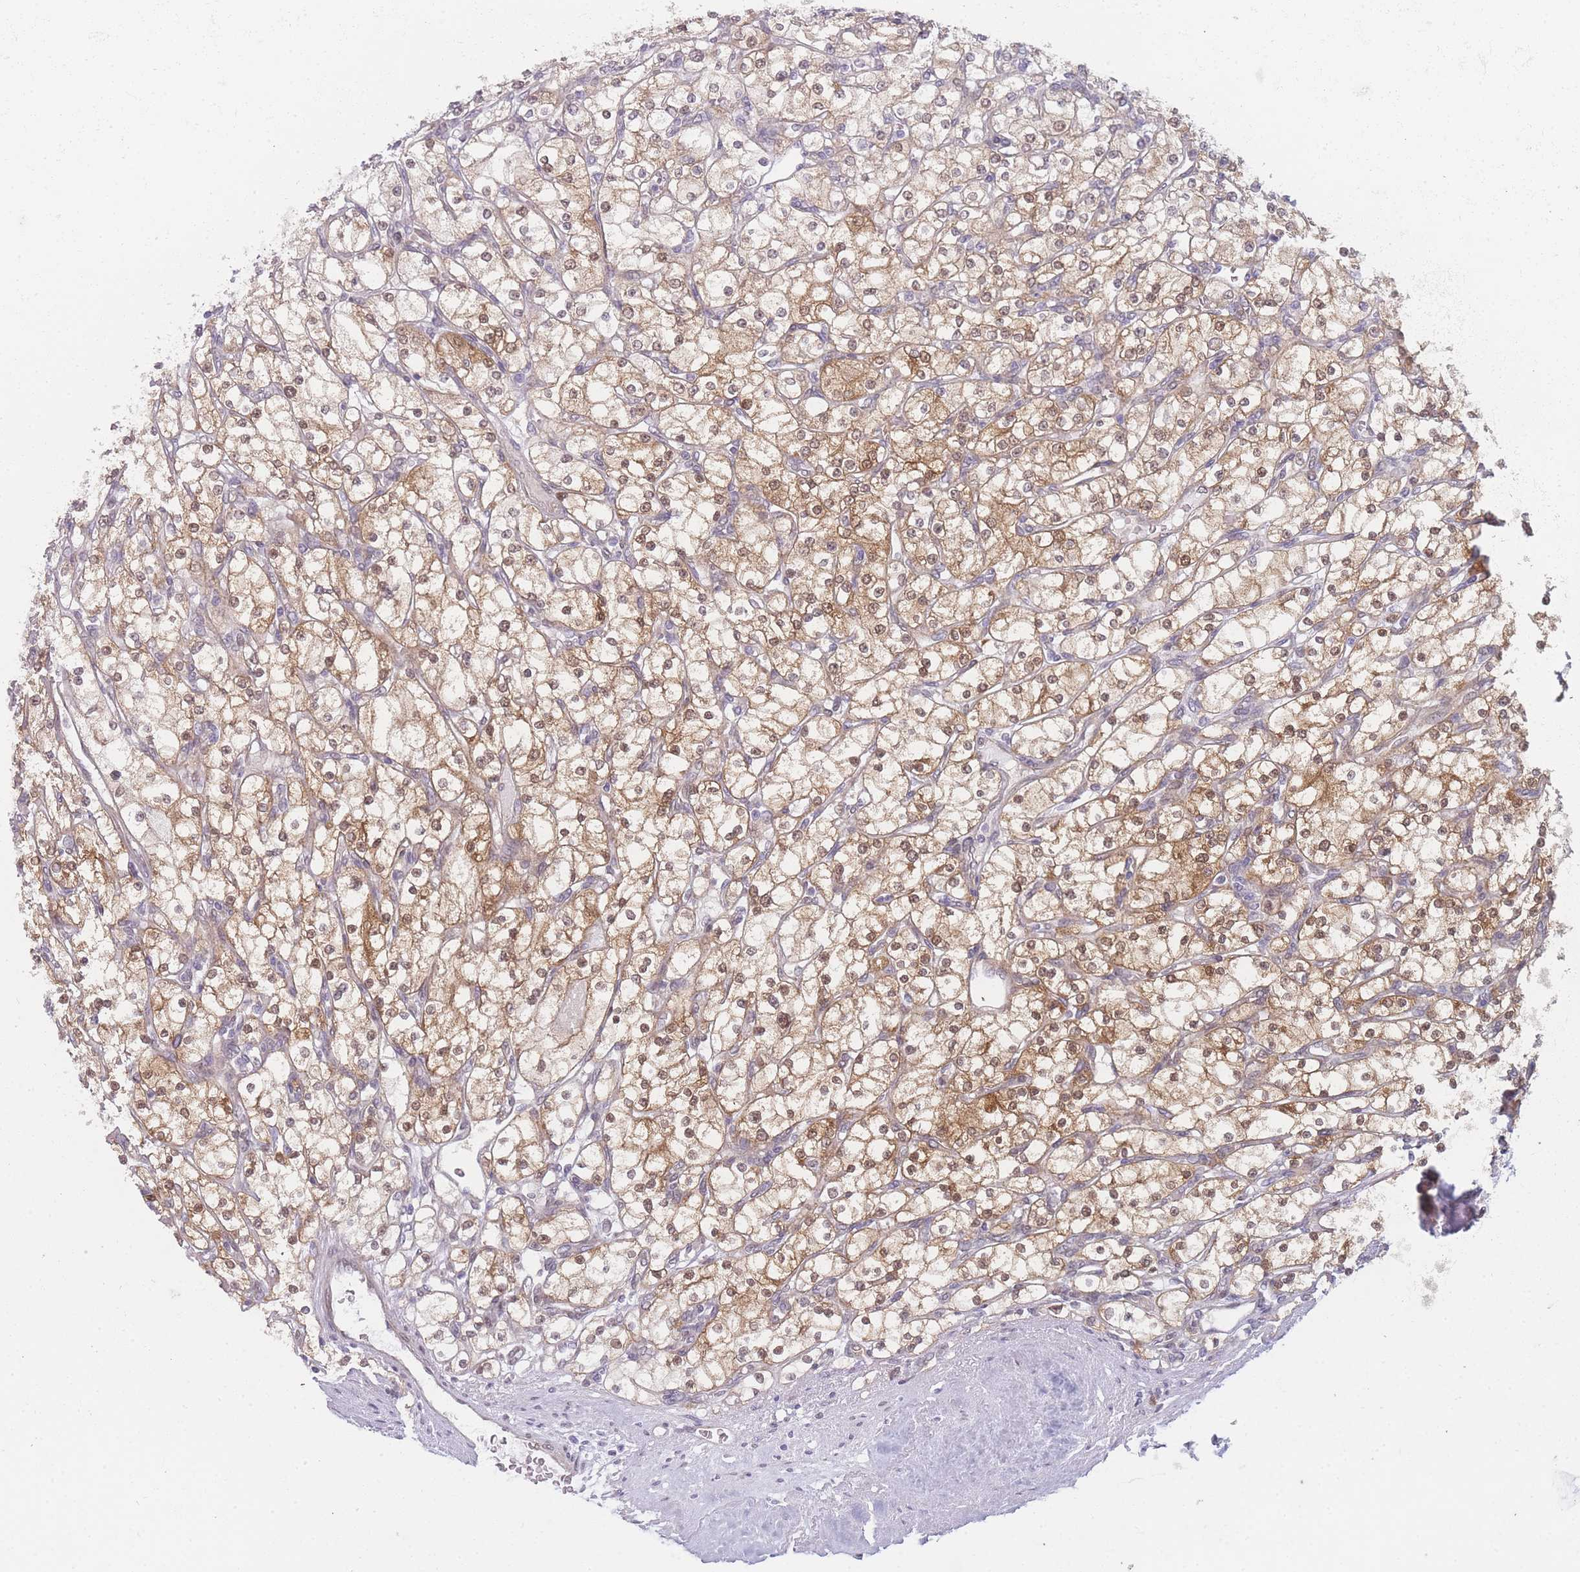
{"staining": {"intensity": "moderate", "quantity": ">75%", "location": "cytoplasmic/membranous,nuclear"}, "tissue": "renal cancer", "cell_type": "Tumor cells", "image_type": "cancer", "snomed": [{"axis": "morphology", "description": "Adenocarcinoma, NOS"}, {"axis": "topography", "description": "Kidney"}], "caption": "The immunohistochemical stain highlights moderate cytoplasmic/membranous and nuclear expression in tumor cells of renal cancer tissue. The protein of interest is shown in brown color, while the nuclei are stained blue.", "gene": "MRI1", "patient": {"sex": "male", "age": 80}}